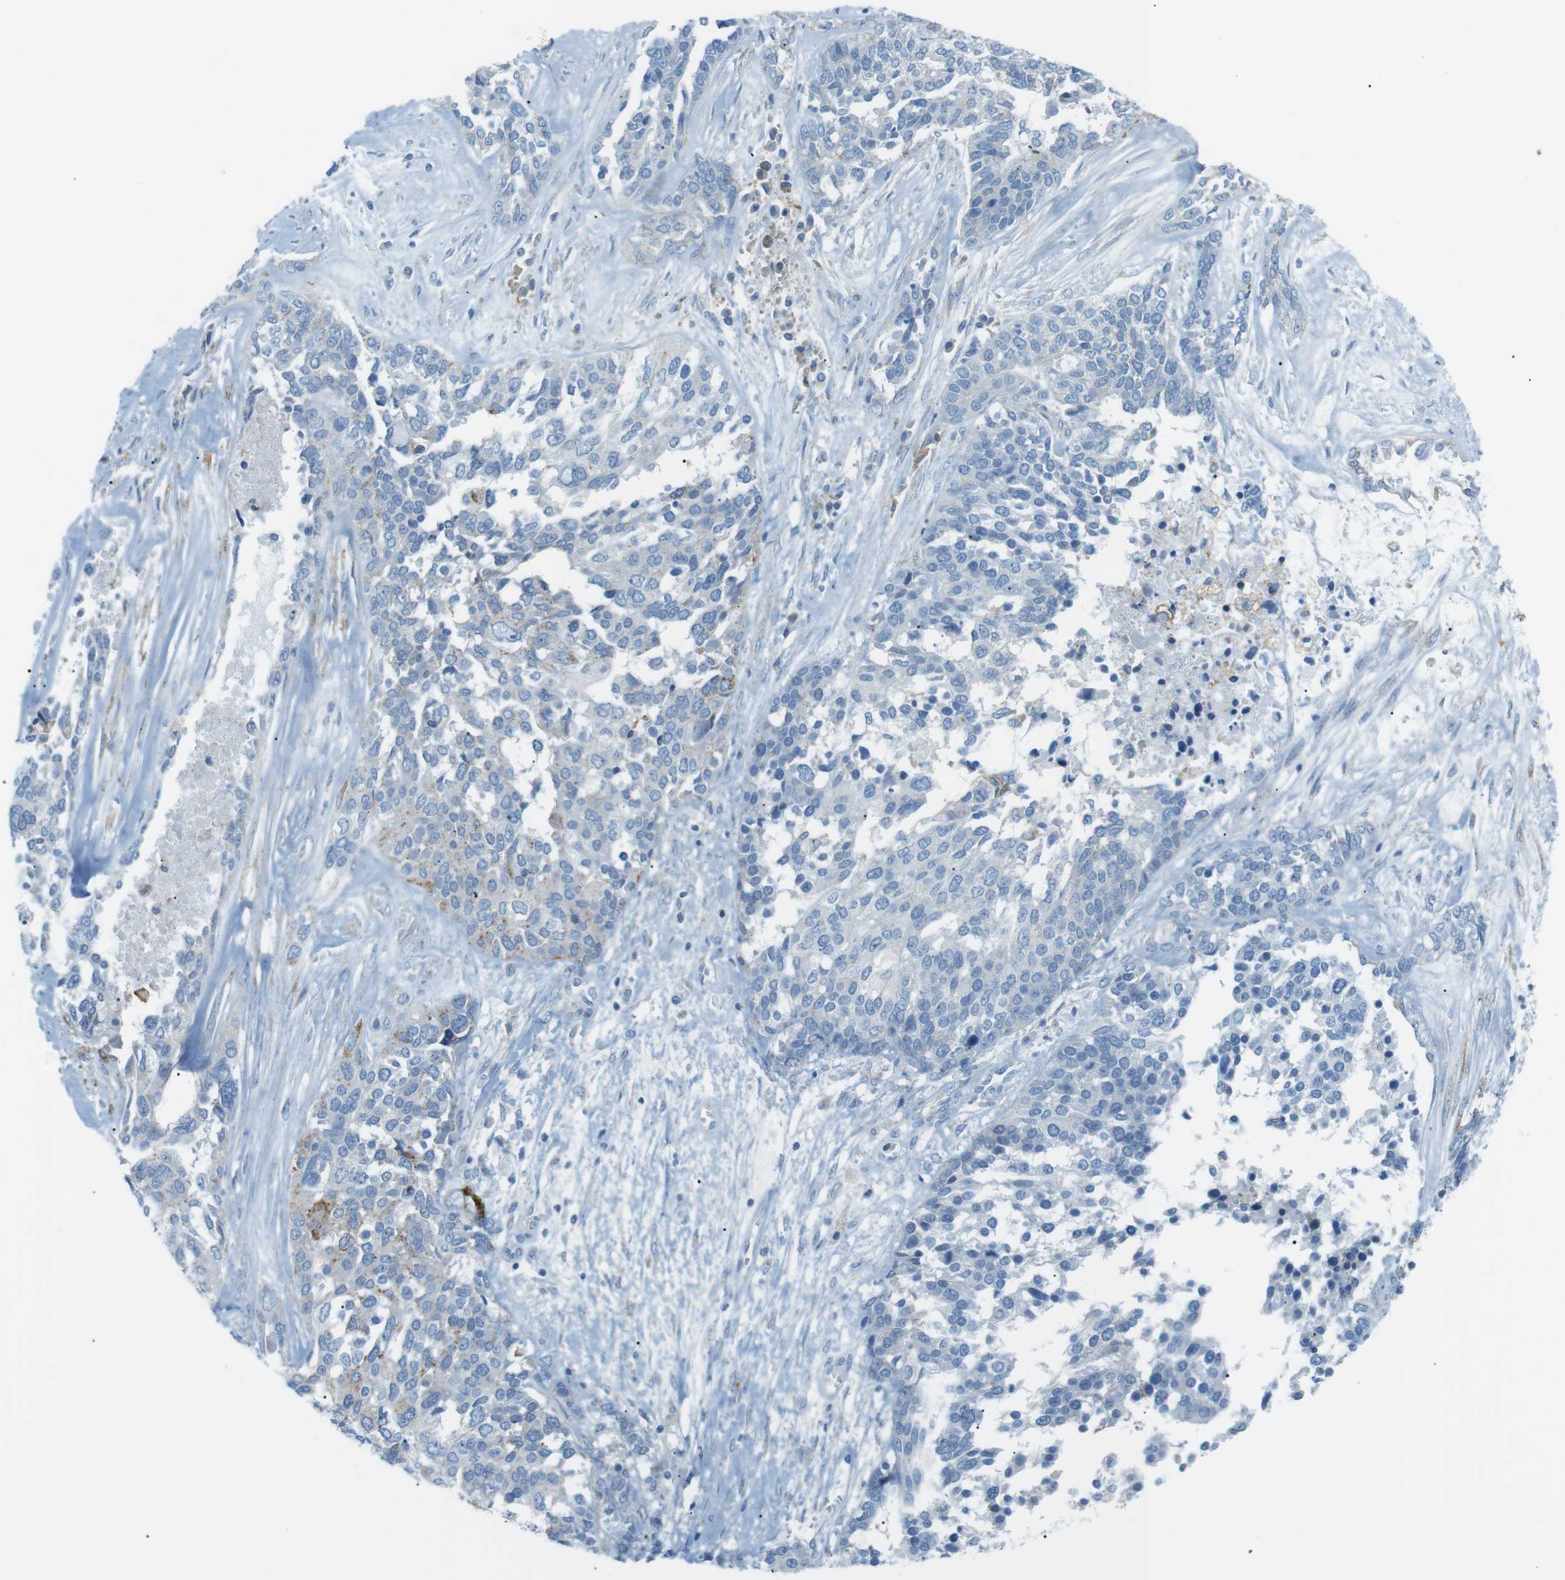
{"staining": {"intensity": "negative", "quantity": "none", "location": "none"}, "tissue": "ovarian cancer", "cell_type": "Tumor cells", "image_type": "cancer", "snomed": [{"axis": "morphology", "description": "Cystadenocarcinoma, serous, NOS"}, {"axis": "topography", "description": "Ovary"}], "caption": "Immunohistochemistry image of neoplastic tissue: ovarian cancer stained with DAB (3,3'-diaminobenzidine) reveals no significant protein expression in tumor cells.", "gene": "VAMP1", "patient": {"sex": "female", "age": 44}}